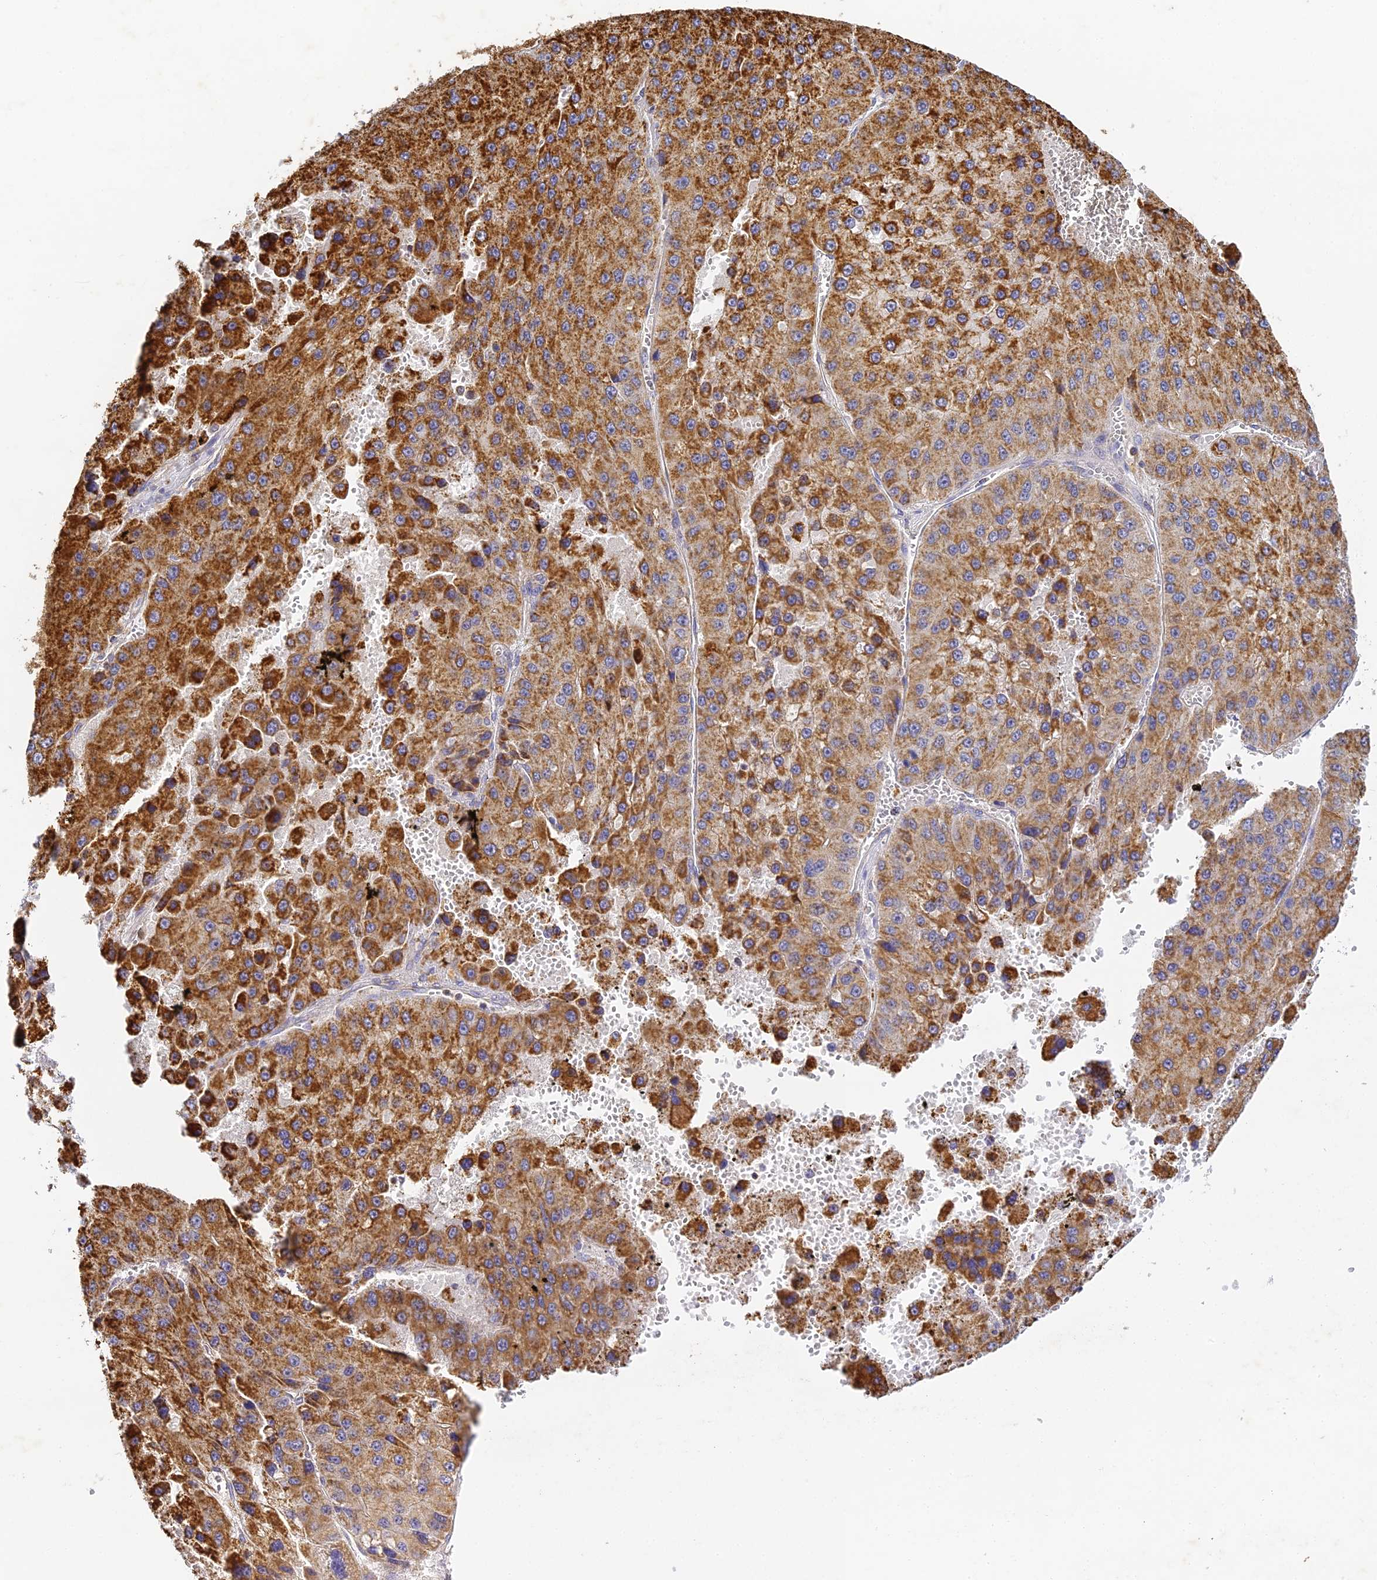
{"staining": {"intensity": "strong", "quantity": ">75%", "location": "cytoplasmic/membranous"}, "tissue": "liver cancer", "cell_type": "Tumor cells", "image_type": "cancer", "snomed": [{"axis": "morphology", "description": "Carcinoma, Hepatocellular, NOS"}, {"axis": "topography", "description": "Liver"}], "caption": "Liver cancer stained for a protein reveals strong cytoplasmic/membranous positivity in tumor cells. The staining was performed using DAB (3,3'-diaminobenzidine), with brown indicating positive protein expression. Nuclei are stained blue with hematoxylin.", "gene": "DONSON", "patient": {"sex": "female", "age": 73}}